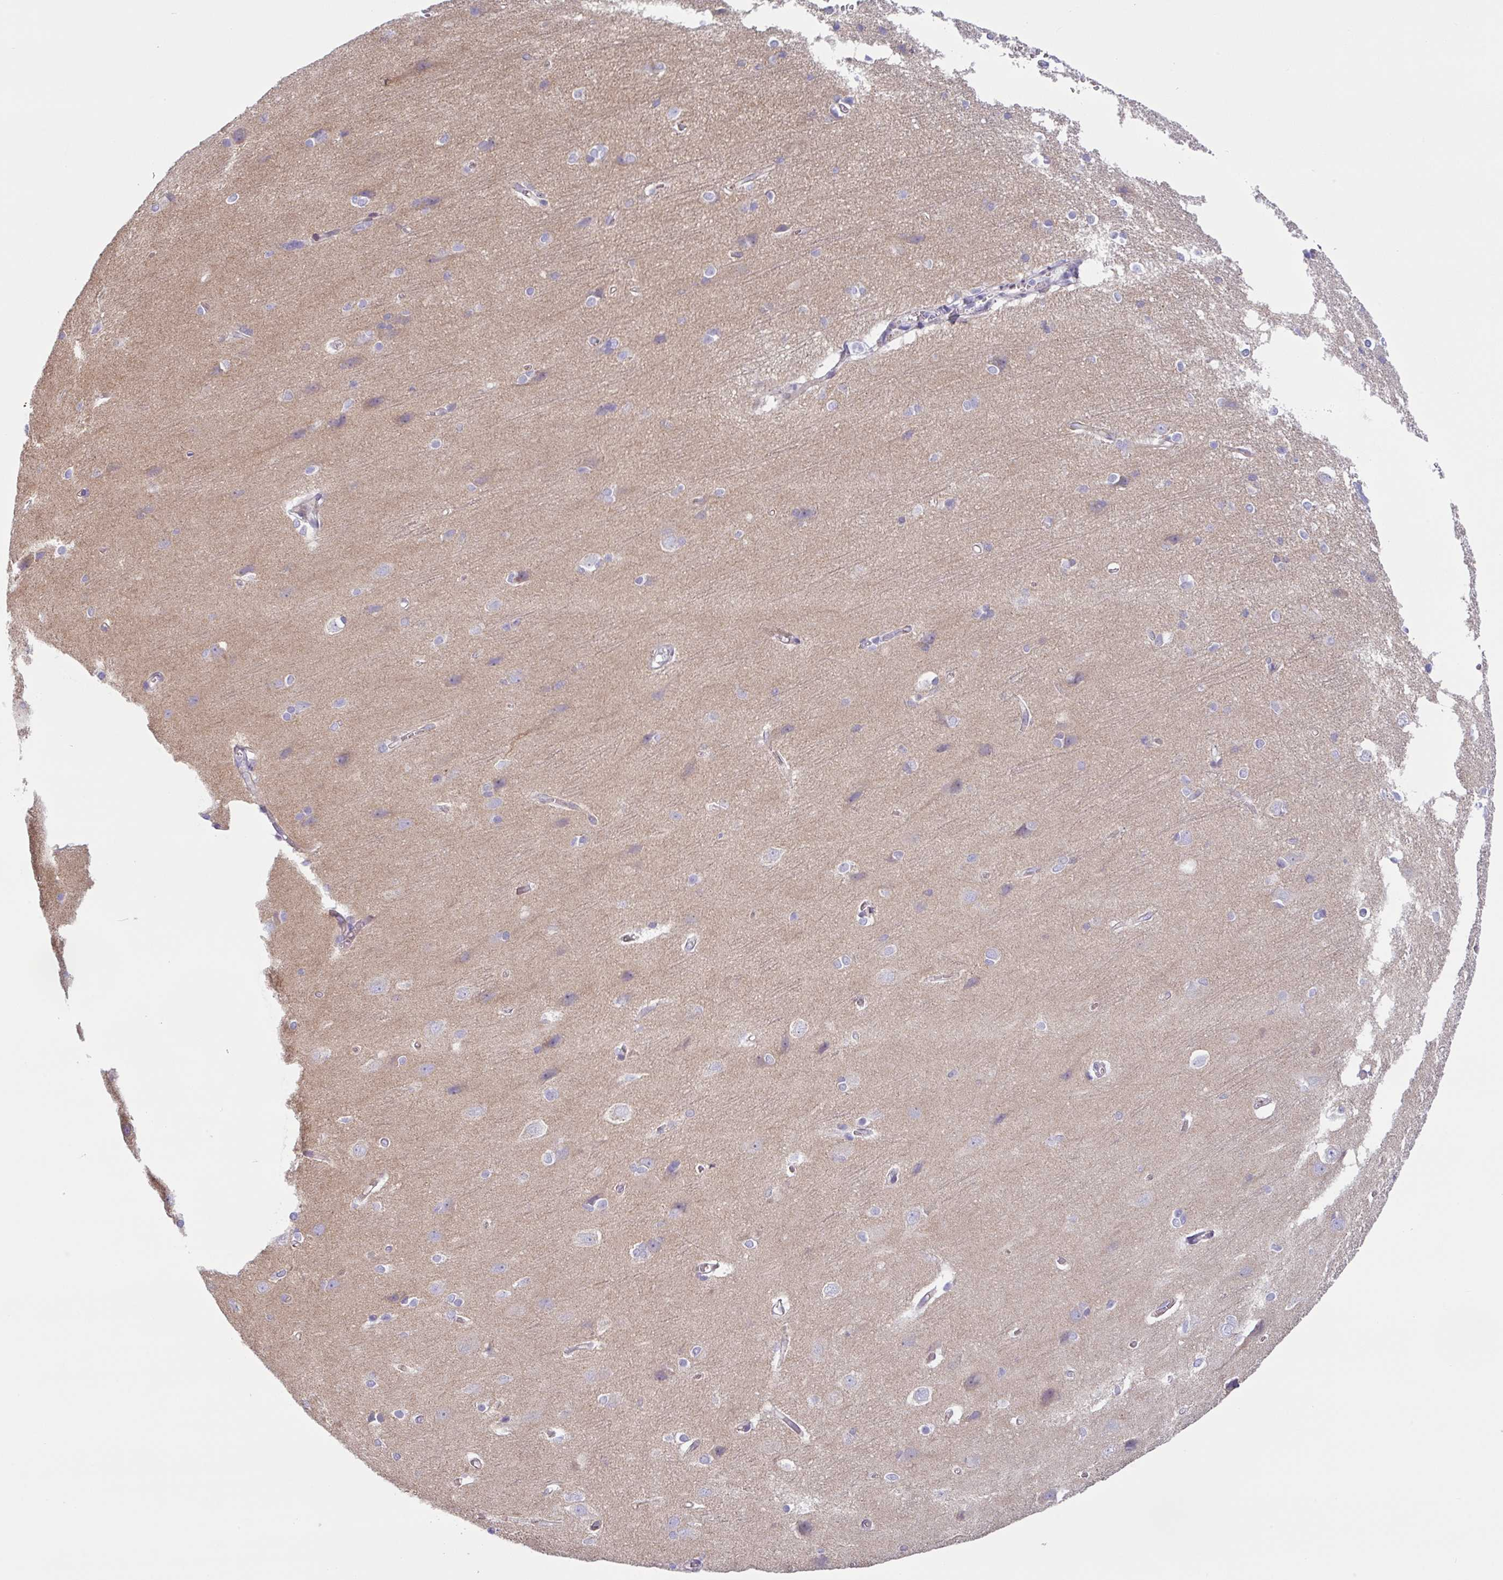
{"staining": {"intensity": "negative", "quantity": "none", "location": "none"}, "tissue": "cerebral cortex", "cell_type": "Endothelial cells", "image_type": "normal", "snomed": [{"axis": "morphology", "description": "Normal tissue, NOS"}, {"axis": "topography", "description": "Cerebral cortex"}], "caption": "A micrograph of cerebral cortex stained for a protein demonstrates no brown staining in endothelial cells. The staining was performed using DAB to visualize the protein expression in brown, while the nuclei were stained in blue with hematoxylin (Magnification: 20x).", "gene": "MYH10", "patient": {"sex": "male", "age": 37}}